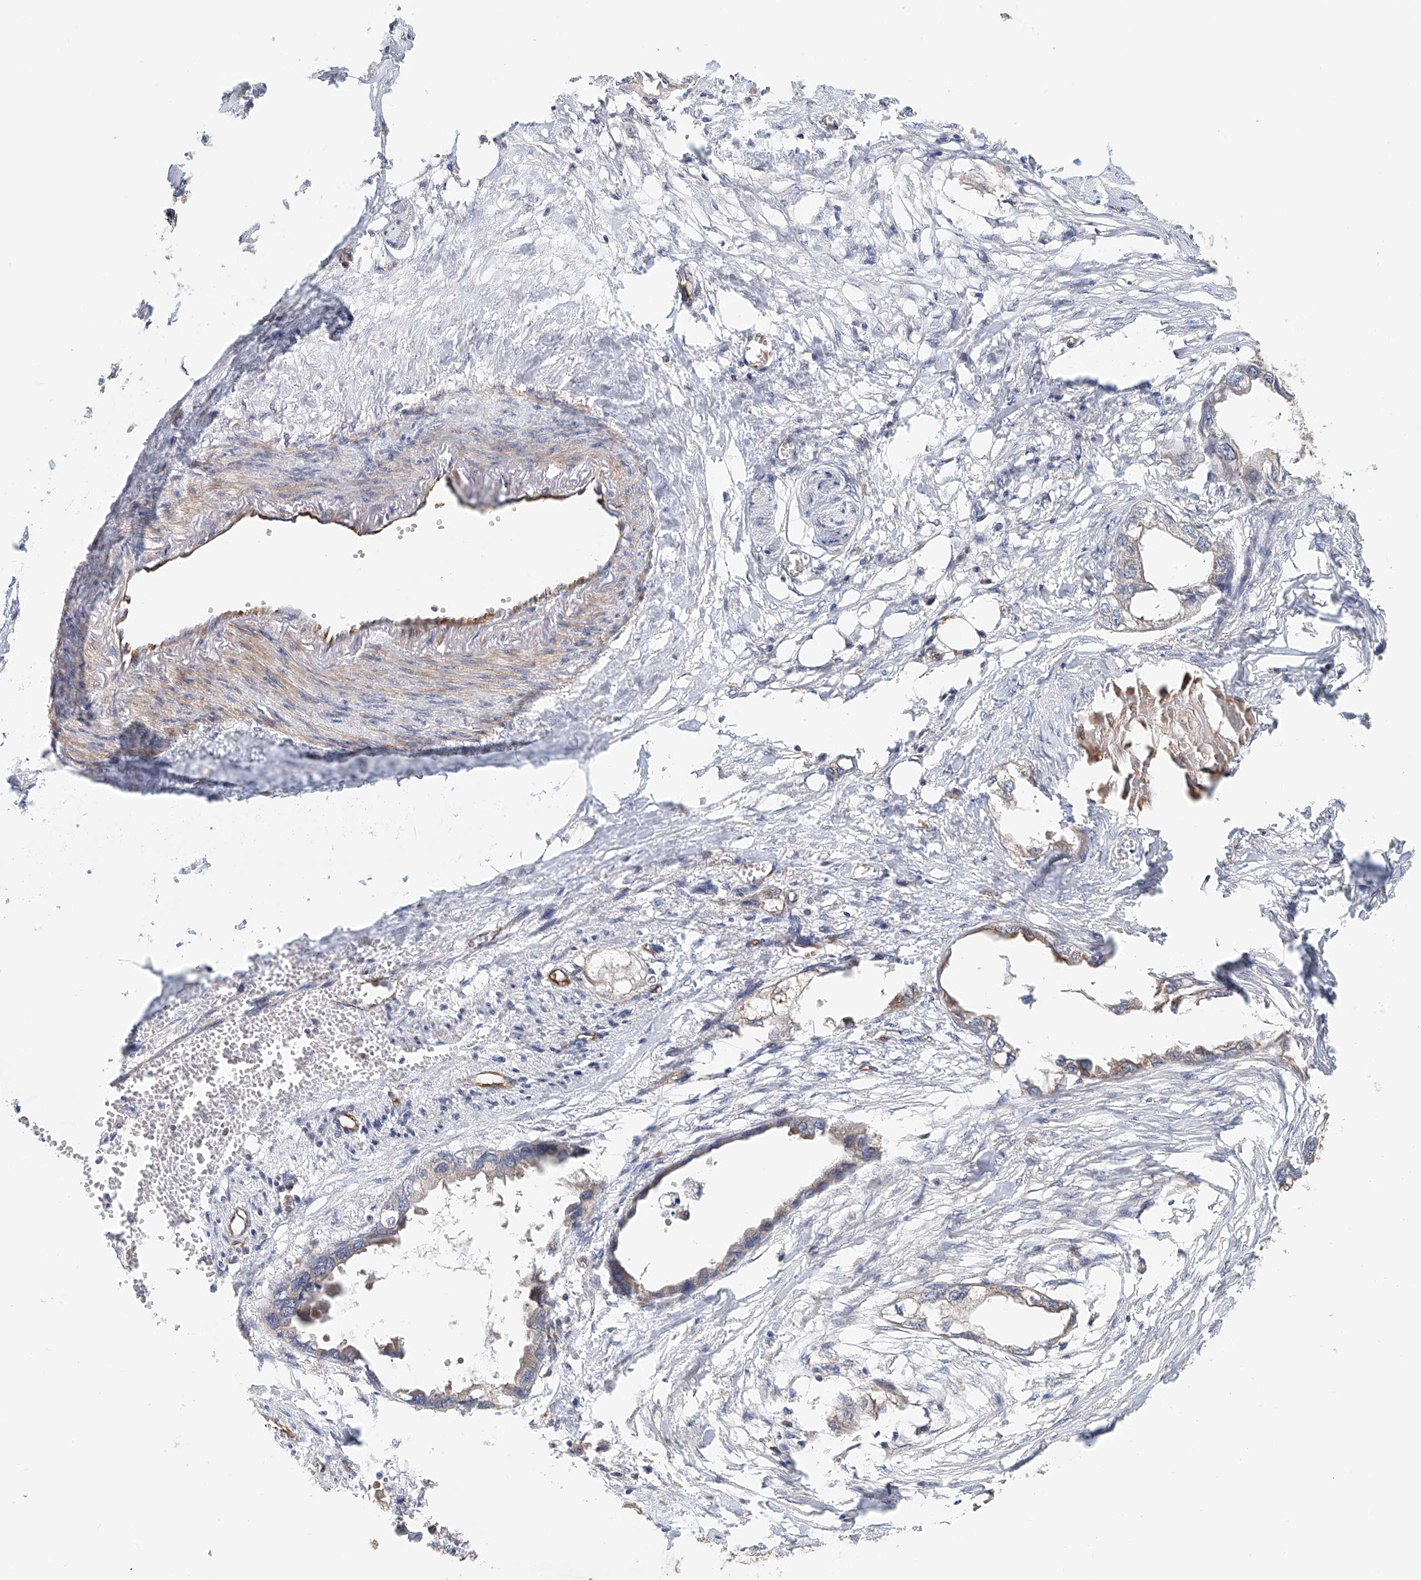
{"staining": {"intensity": "negative", "quantity": "none", "location": "none"}, "tissue": "endometrial cancer", "cell_type": "Tumor cells", "image_type": "cancer", "snomed": [{"axis": "morphology", "description": "Adenocarcinoma, NOS"}, {"axis": "morphology", "description": "Adenocarcinoma, metastatic, NOS"}, {"axis": "topography", "description": "Adipose tissue"}, {"axis": "topography", "description": "Endometrium"}], "caption": "Immunohistochemical staining of human endometrial adenocarcinoma exhibits no significant staining in tumor cells.", "gene": "FRYL", "patient": {"sex": "female", "age": 67}}